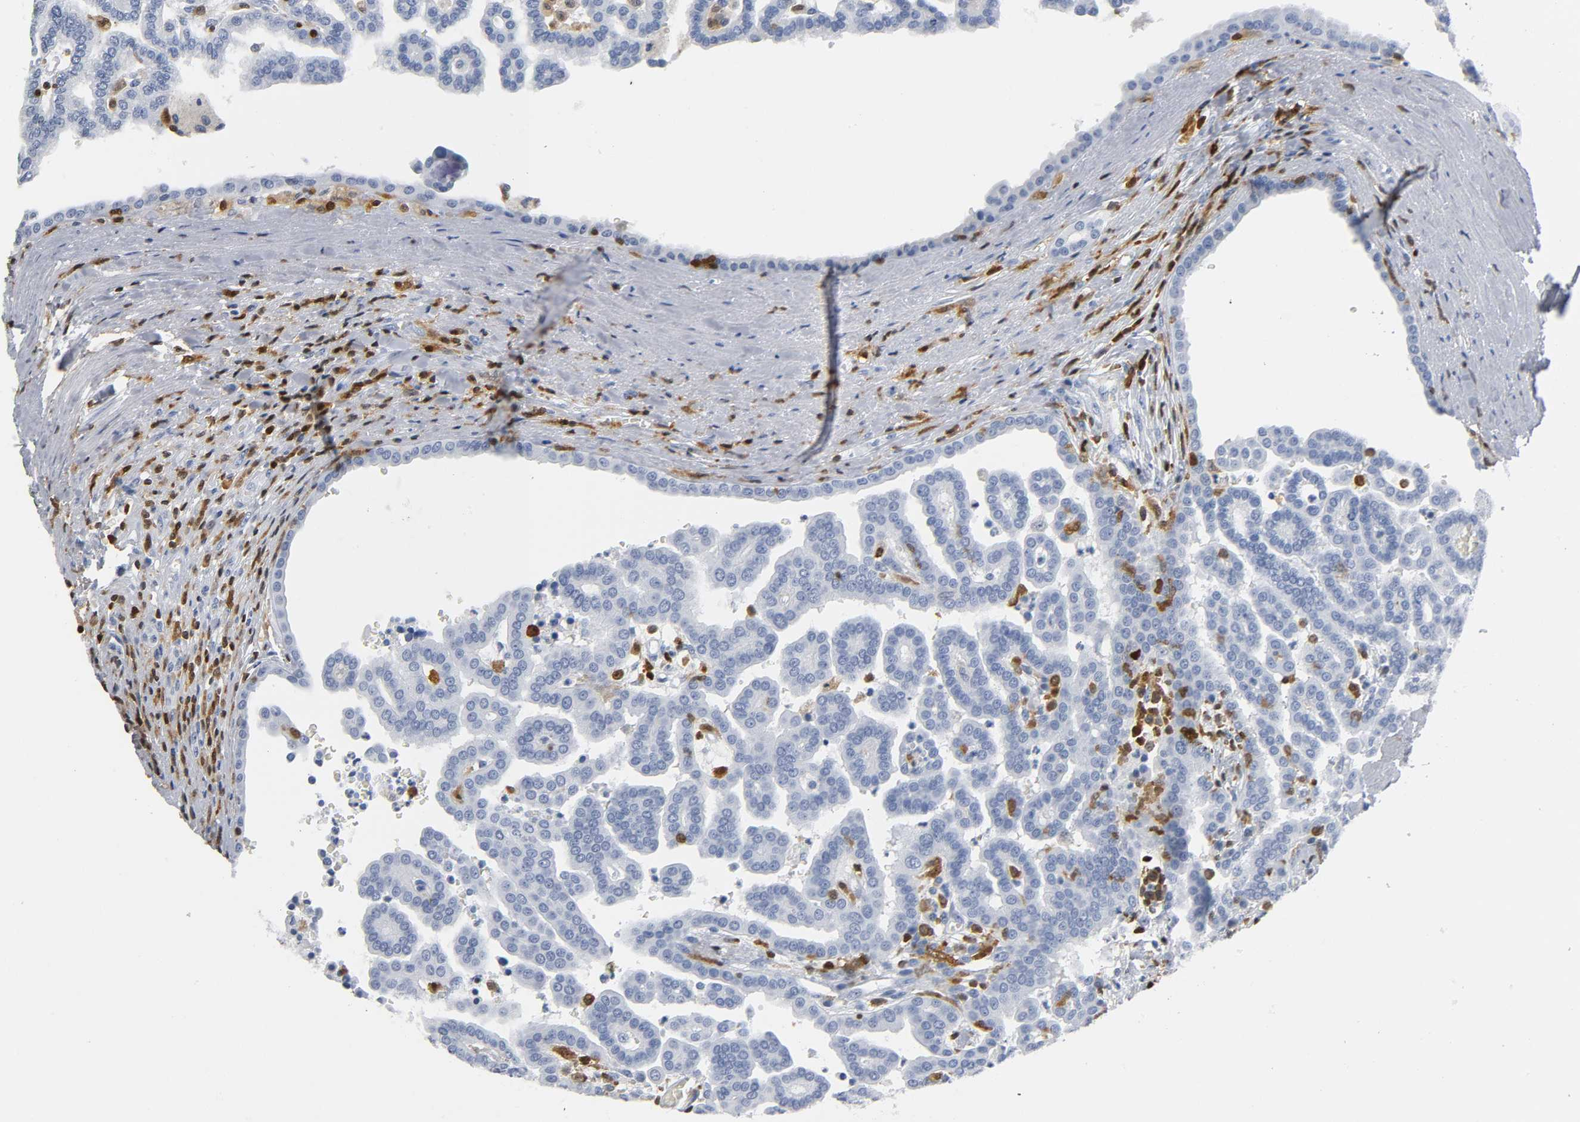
{"staining": {"intensity": "negative", "quantity": "none", "location": "none"}, "tissue": "renal cancer", "cell_type": "Tumor cells", "image_type": "cancer", "snomed": [{"axis": "morphology", "description": "Adenocarcinoma, NOS"}, {"axis": "topography", "description": "Kidney"}], "caption": "The image exhibits no significant staining in tumor cells of renal cancer.", "gene": "DOK2", "patient": {"sex": "male", "age": 61}}